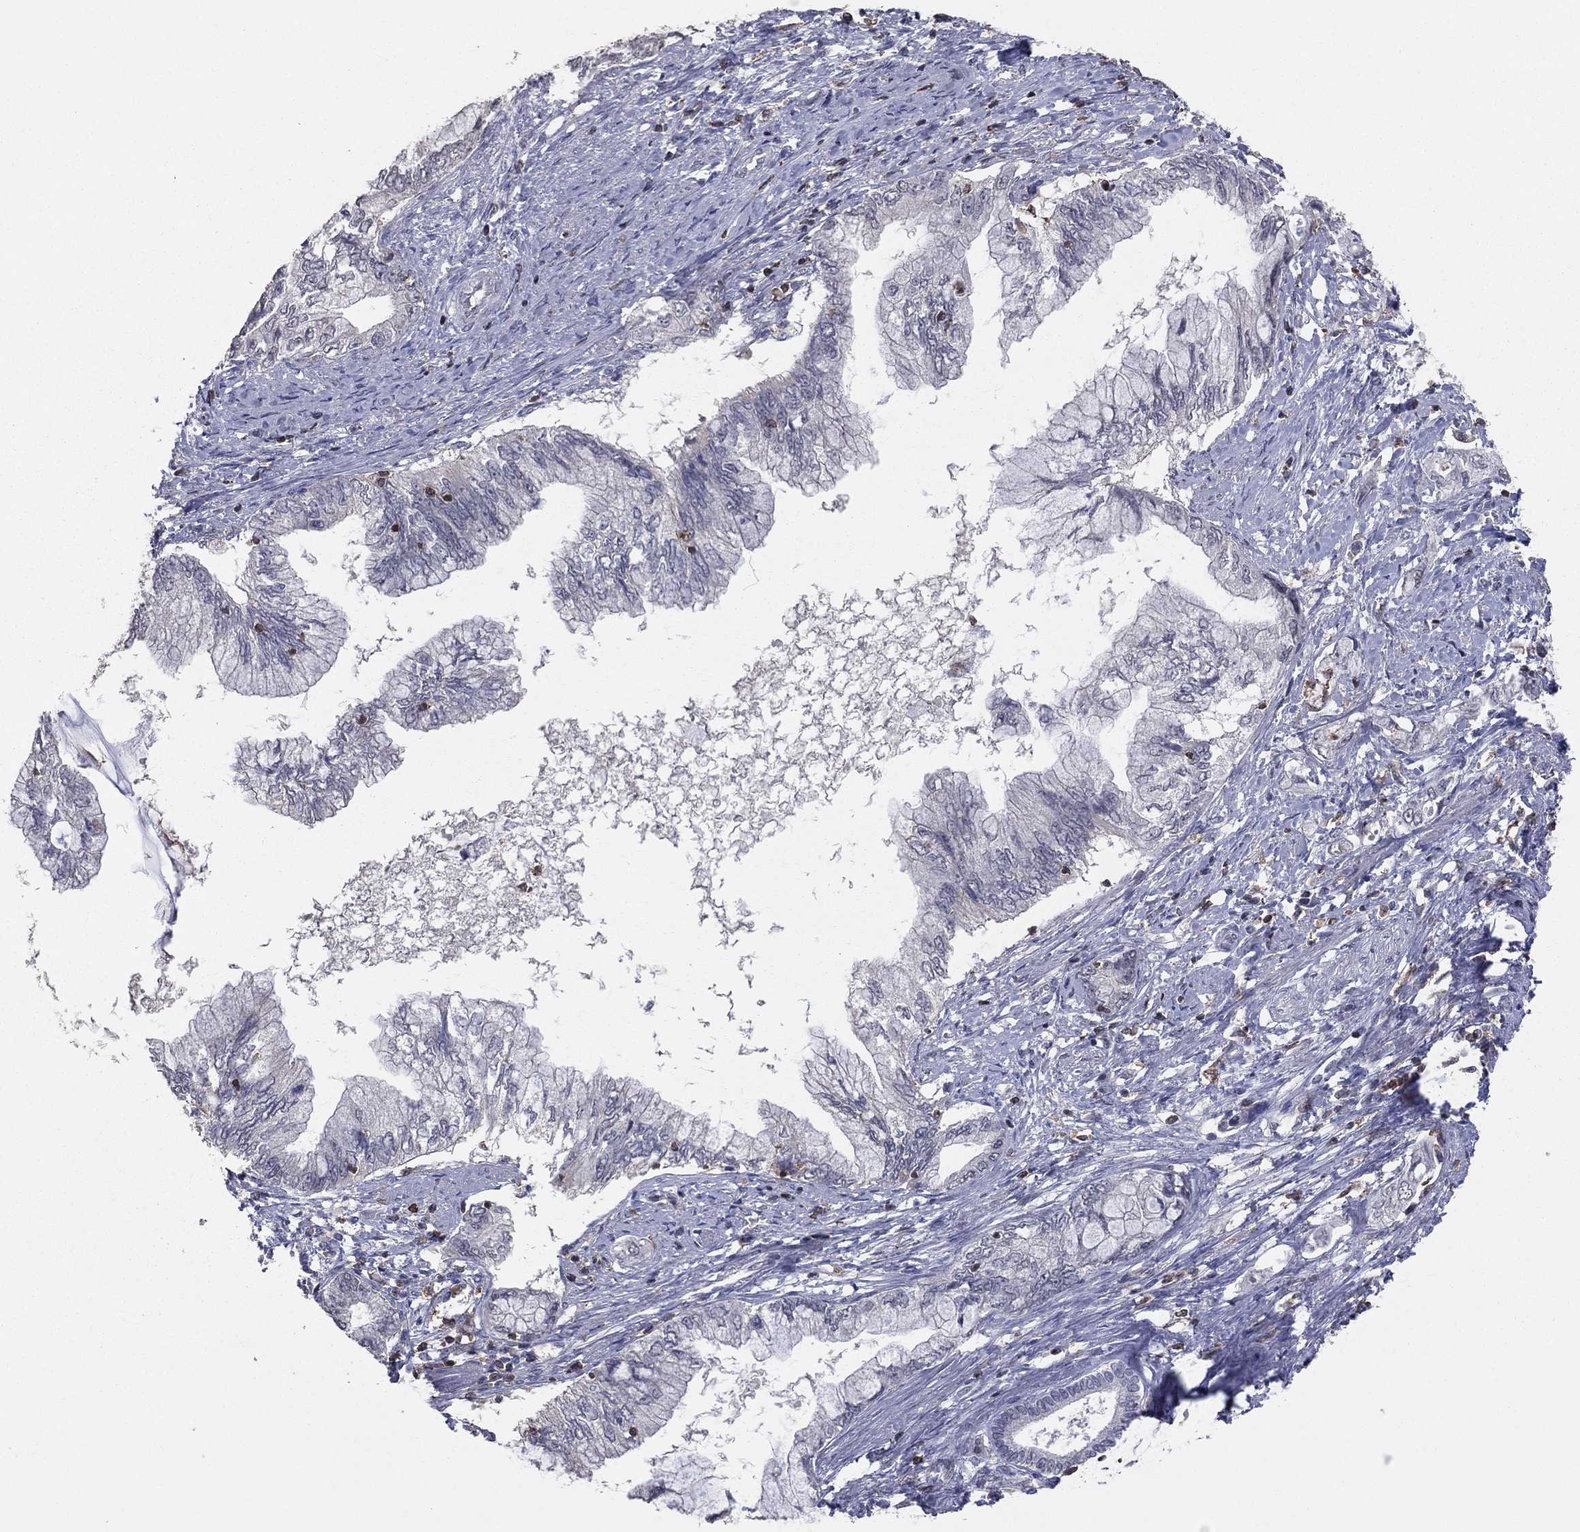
{"staining": {"intensity": "negative", "quantity": "none", "location": "none"}, "tissue": "pancreatic cancer", "cell_type": "Tumor cells", "image_type": "cancer", "snomed": [{"axis": "morphology", "description": "Adenocarcinoma, NOS"}, {"axis": "topography", "description": "Pancreas"}], "caption": "Human pancreatic cancer stained for a protein using IHC demonstrates no expression in tumor cells.", "gene": "PSTPIP1", "patient": {"sex": "female", "age": 73}}